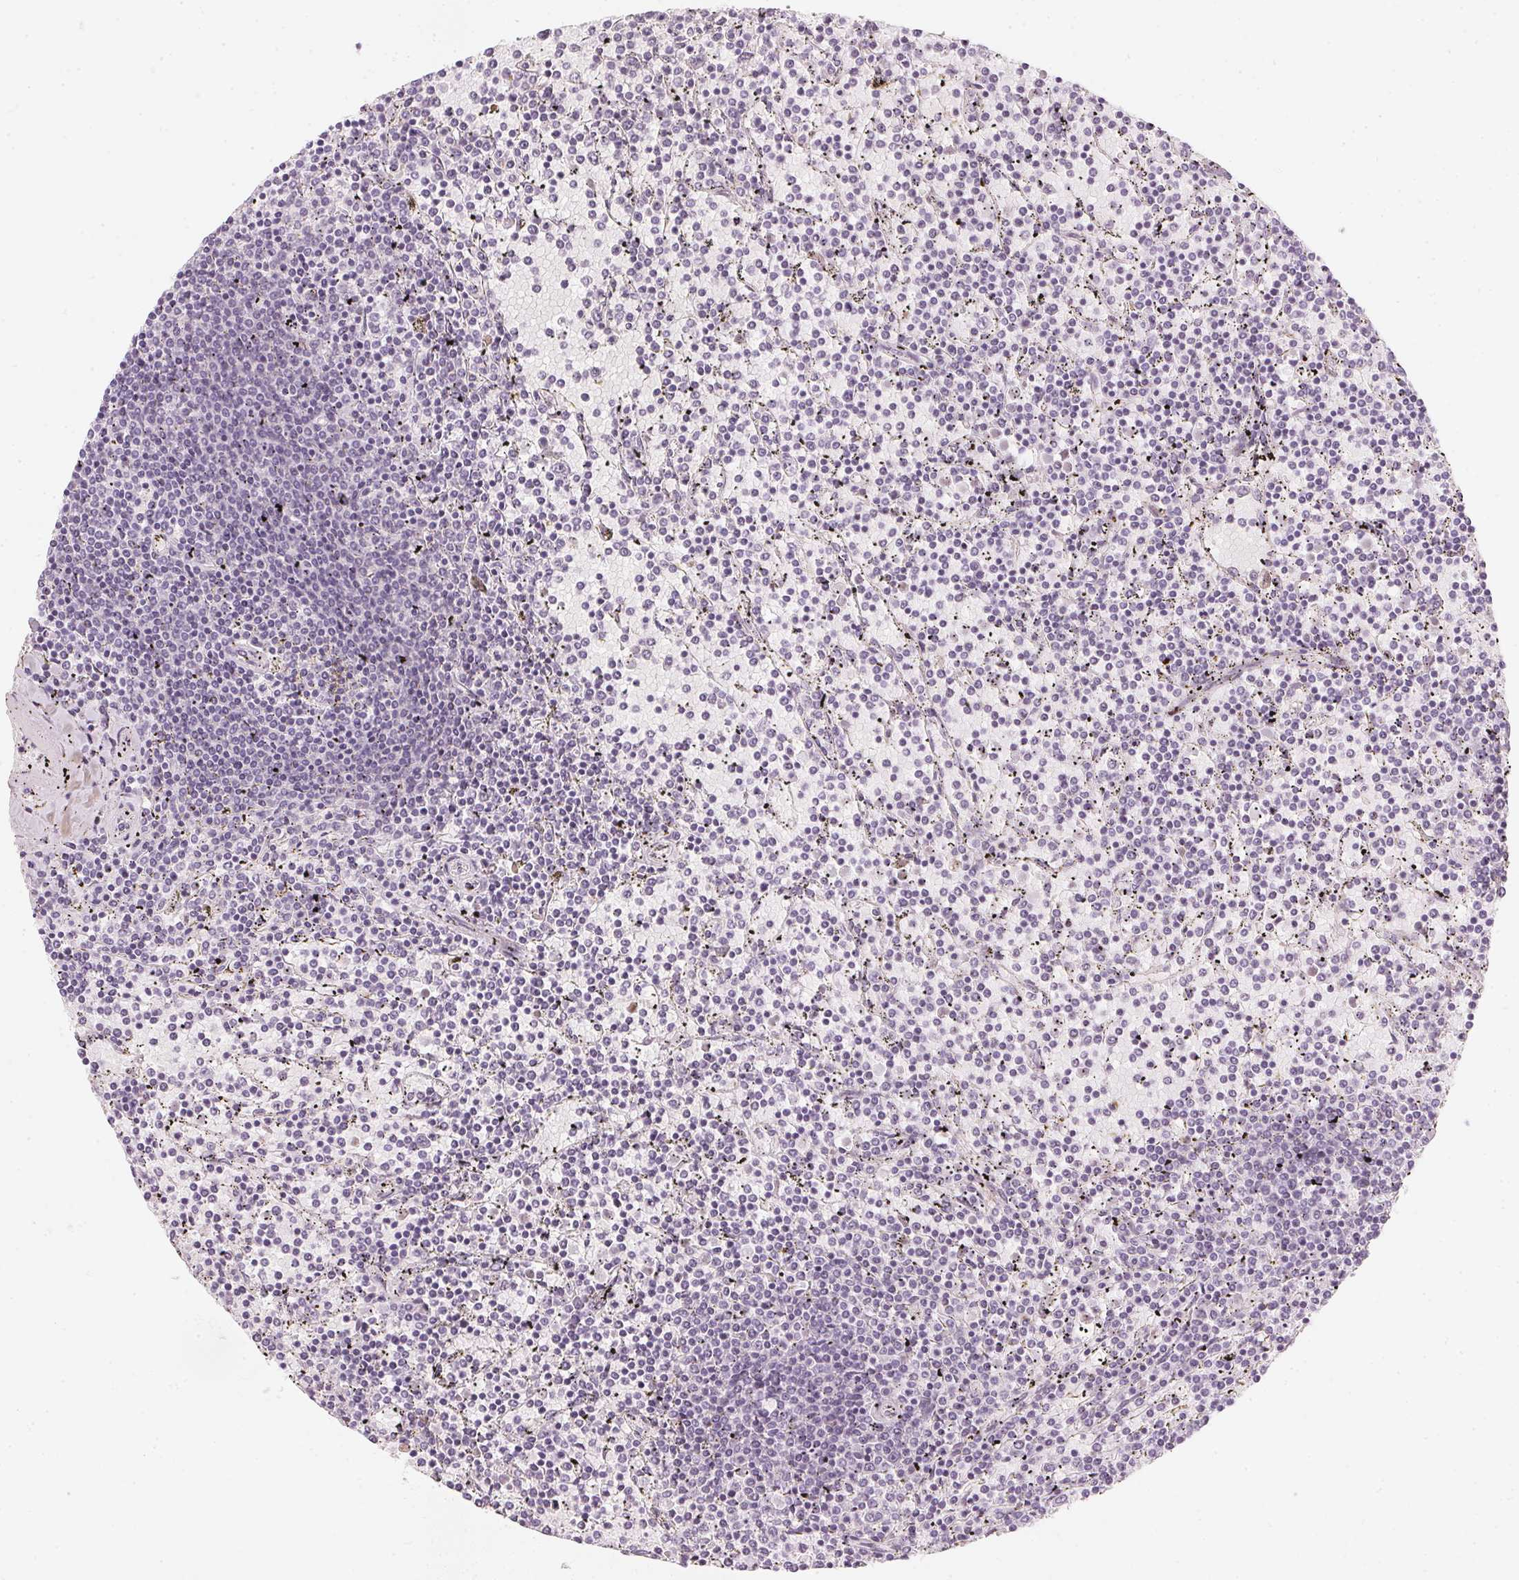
{"staining": {"intensity": "negative", "quantity": "none", "location": "none"}, "tissue": "lymphoma", "cell_type": "Tumor cells", "image_type": "cancer", "snomed": [{"axis": "morphology", "description": "Malignant lymphoma, non-Hodgkin's type, Low grade"}, {"axis": "topography", "description": "Spleen"}], "caption": "Human lymphoma stained for a protein using immunohistochemistry displays no expression in tumor cells.", "gene": "CHST4", "patient": {"sex": "female", "age": 77}}